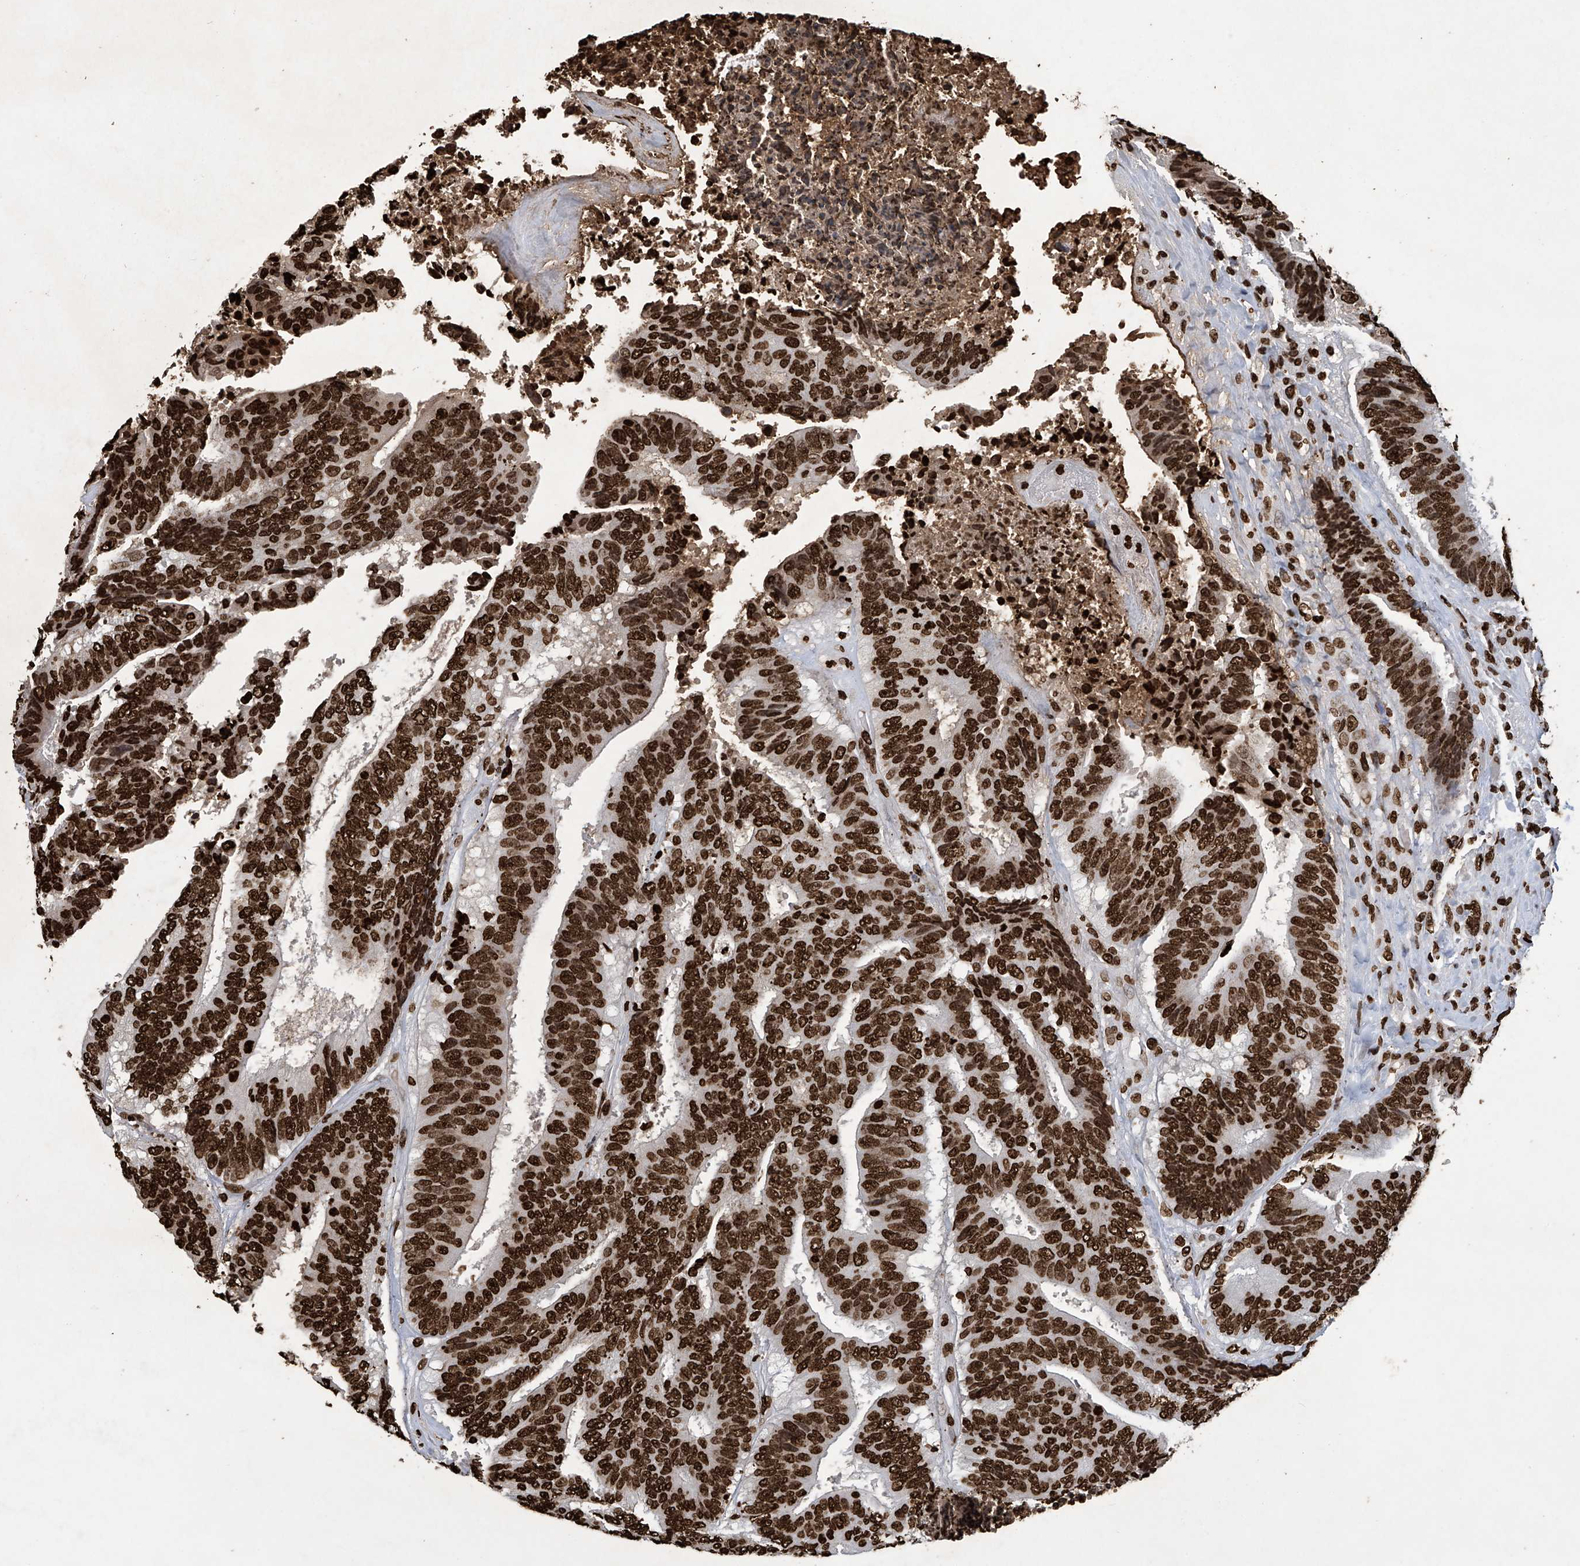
{"staining": {"intensity": "strong", "quantity": ">75%", "location": "nuclear"}, "tissue": "colorectal cancer", "cell_type": "Tumor cells", "image_type": "cancer", "snomed": [{"axis": "morphology", "description": "Adenocarcinoma, NOS"}, {"axis": "topography", "description": "Rectum"}], "caption": "Tumor cells show high levels of strong nuclear positivity in about >75% of cells in colorectal cancer (adenocarcinoma). Immunohistochemistry (ihc) stains the protein in brown and the nuclei are stained blue.", "gene": "H3-3A", "patient": {"sex": "male", "age": 72}}